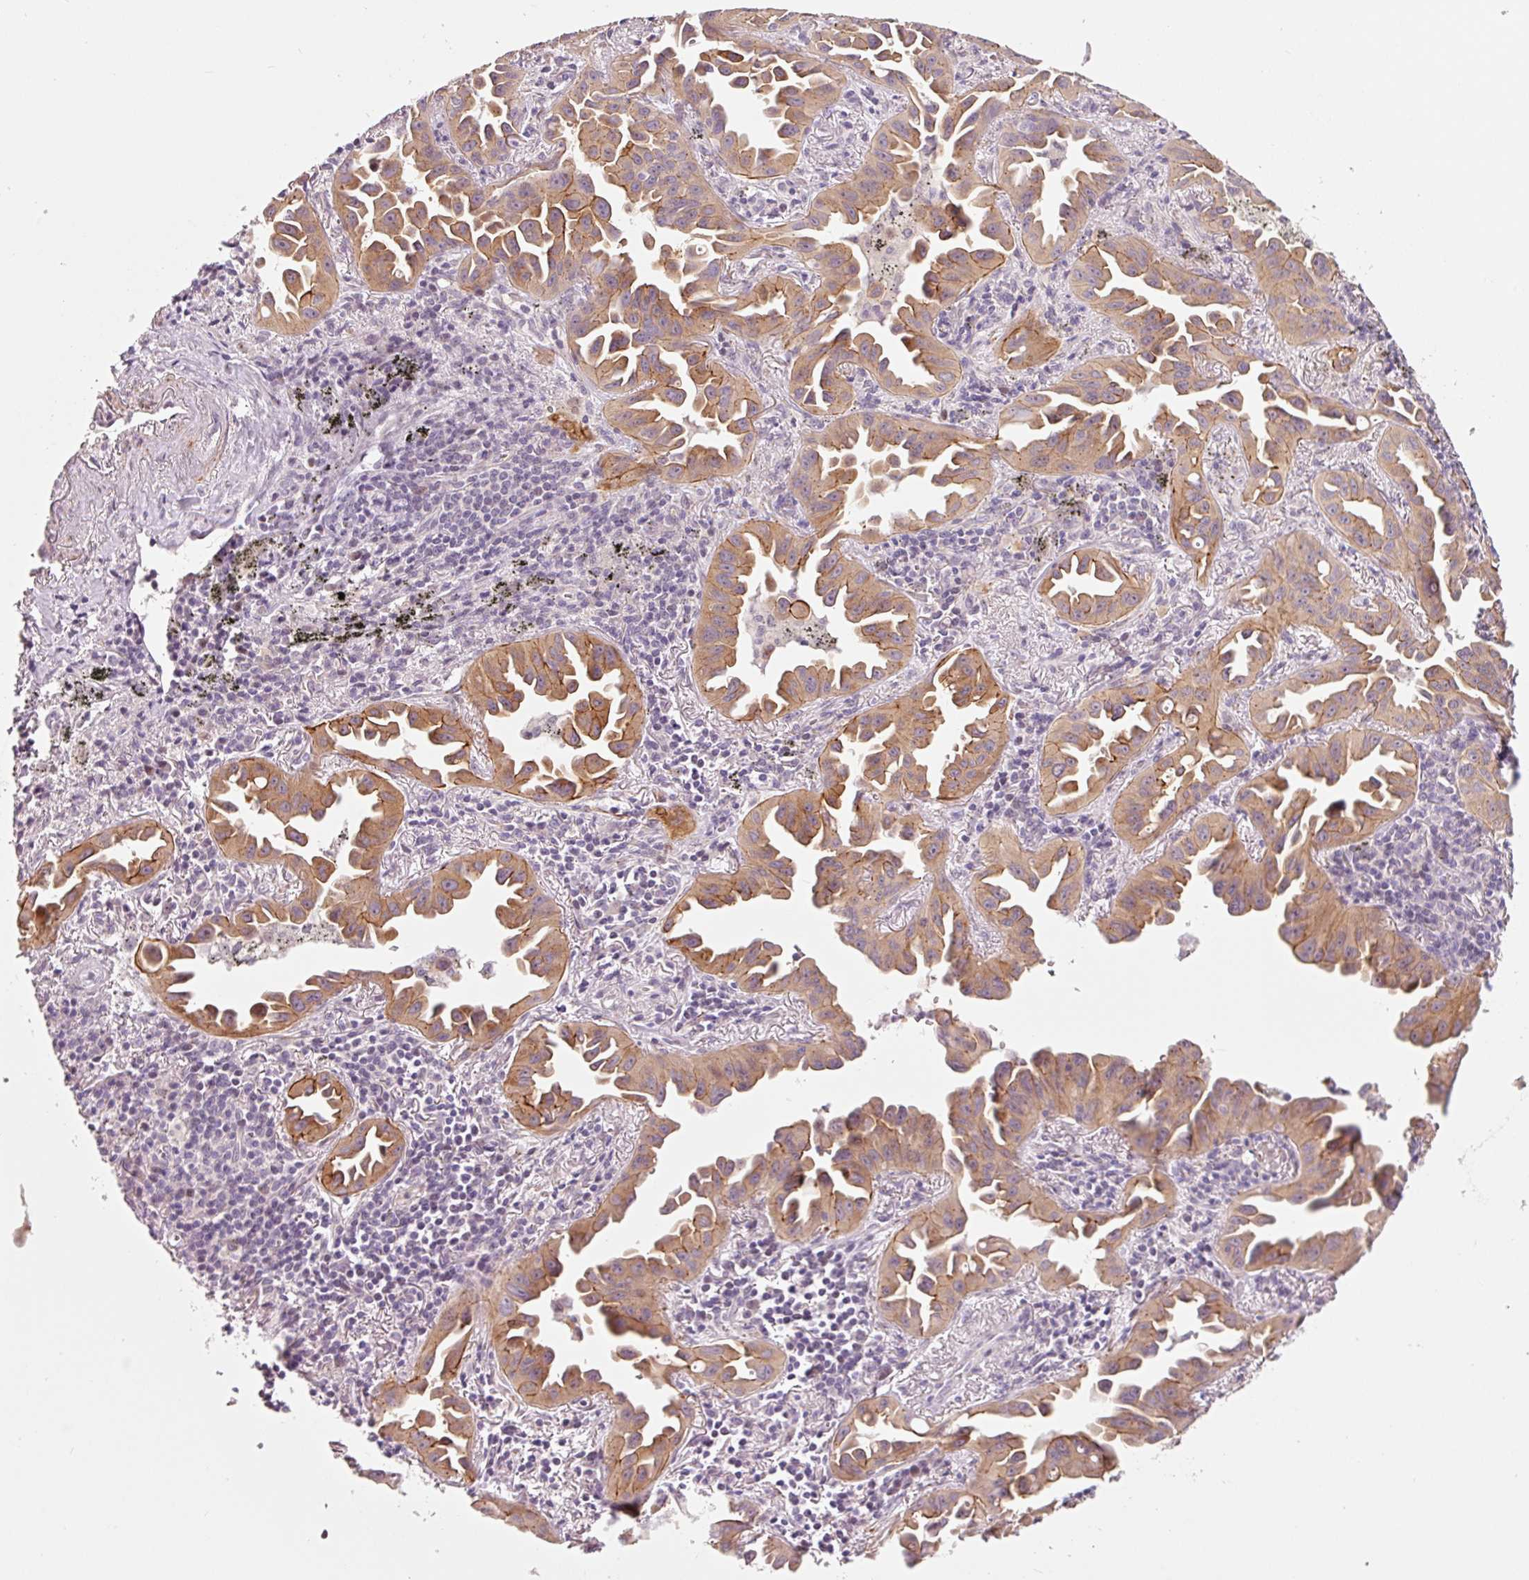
{"staining": {"intensity": "moderate", "quantity": ">75%", "location": "cytoplasmic/membranous"}, "tissue": "lung cancer", "cell_type": "Tumor cells", "image_type": "cancer", "snomed": [{"axis": "morphology", "description": "Adenocarcinoma, NOS"}, {"axis": "topography", "description": "Lung"}], "caption": "About >75% of tumor cells in lung adenocarcinoma reveal moderate cytoplasmic/membranous protein expression as visualized by brown immunohistochemical staining.", "gene": "DAPP1", "patient": {"sex": "male", "age": 68}}